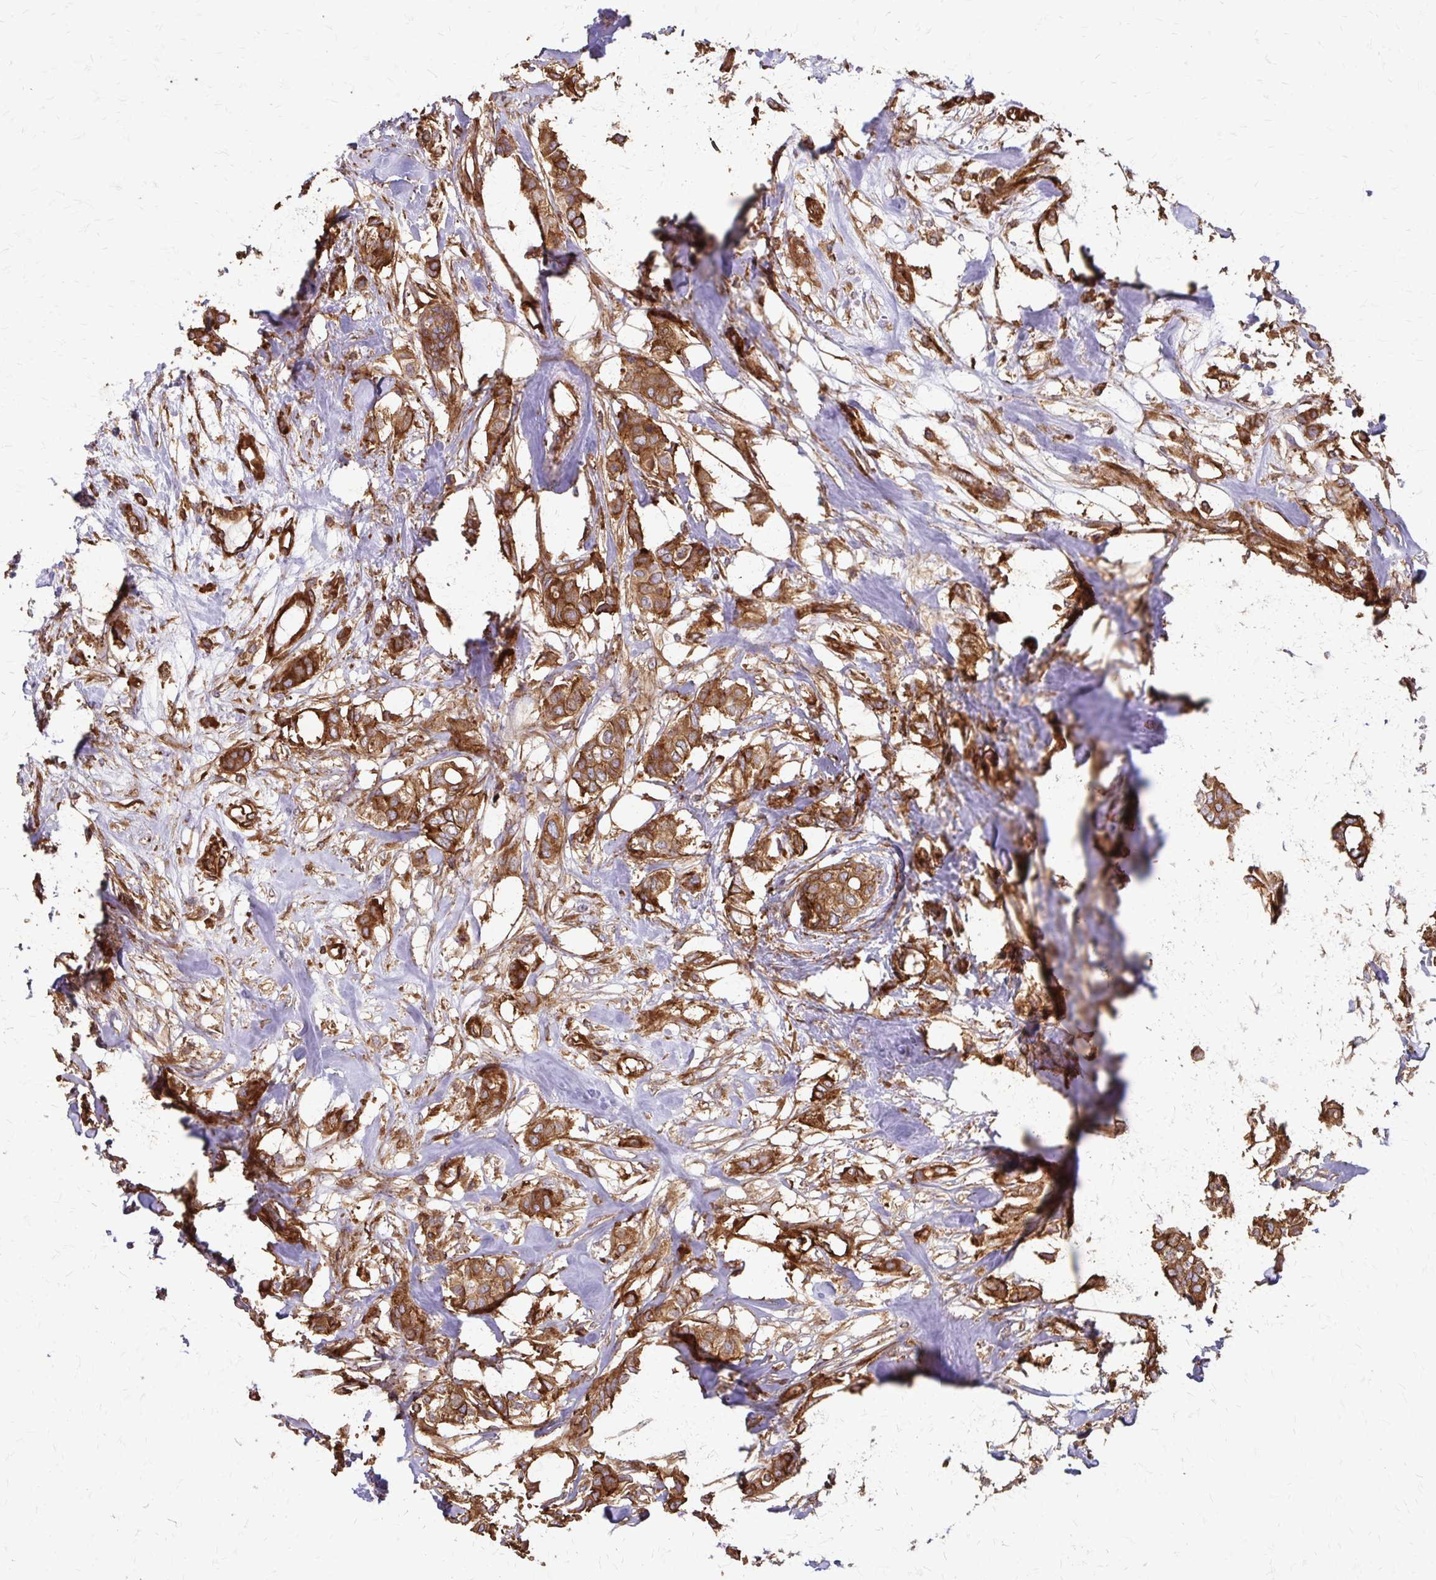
{"staining": {"intensity": "moderate", "quantity": ">75%", "location": "cytoplasmic/membranous"}, "tissue": "breast cancer", "cell_type": "Tumor cells", "image_type": "cancer", "snomed": [{"axis": "morphology", "description": "Duct carcinoma"}, {"axis": "topography", "description": "Breast"}], "caption": "The immunohistochemical stain labels moderate cytoplasmic/membranous expression in tumor cells of breast cancer tissue. (DAB = brown stain, brightfield microscopy at high magnification).", "gene": "EEF2", "patient": {"sex": "female", "age": 62}}